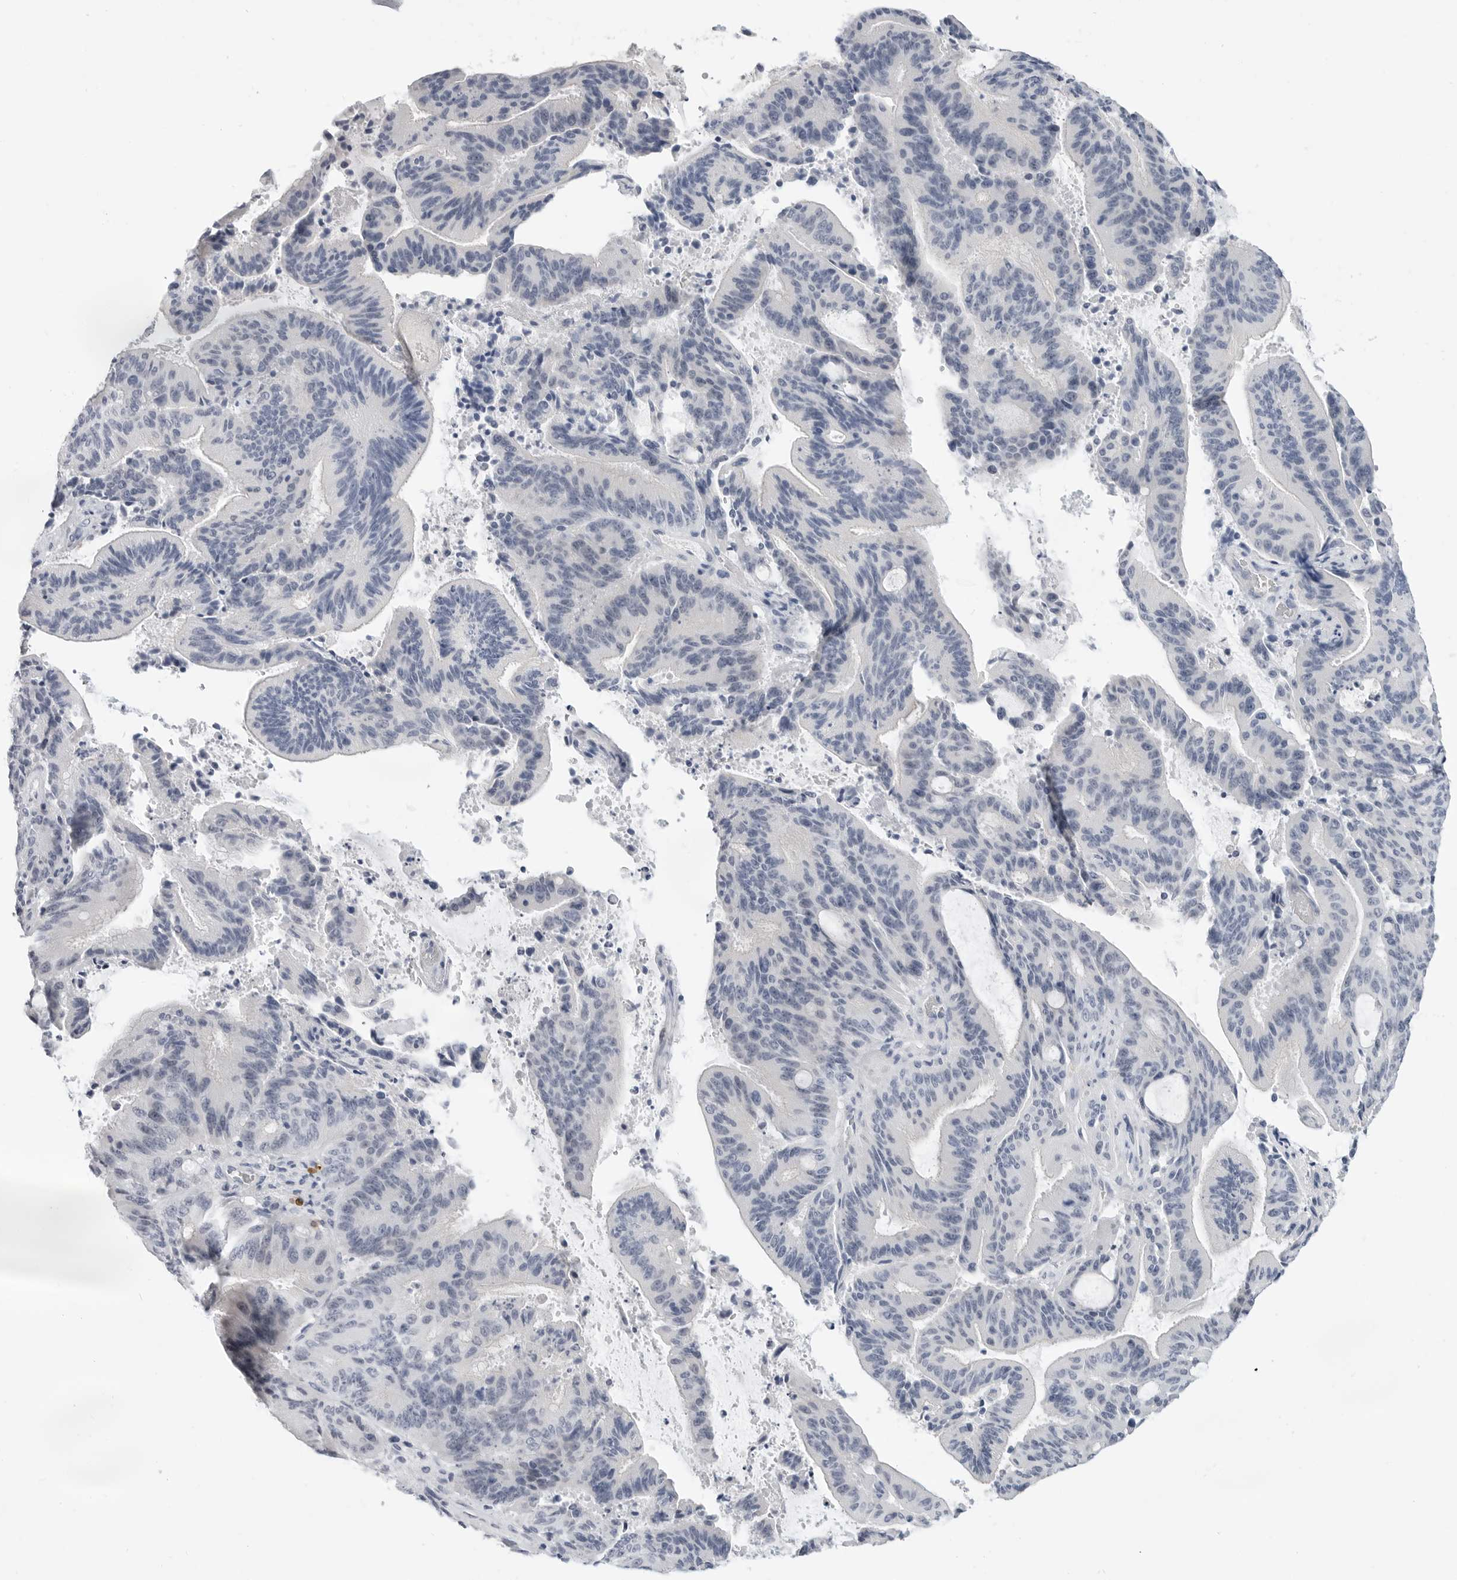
{"staining": {"intensity": "negative", "quantity": "none", "location": "none"}, "tissue": "liver cancer", "cell_type": "Tumor cells", "image_type": "cancer", "snomed": [{"axis": "morphology", "description": "Normal tissue, NOS"}, {"axis": "morphology", "description": "Cholangiocarcinoma"}, {"axis": "topography", "description": "Liver"}, {"axis": "topography", "description": "Peripheral nerve tissue"}], "caption": "DAB (3,3'-diaminobenzidine) immunohistochemical staining of cholangiocarcinoma (liver) reveals no significant staining in tumor cells.", "gene": "PLN", "patient": {"sex": "female", "age": 73}}